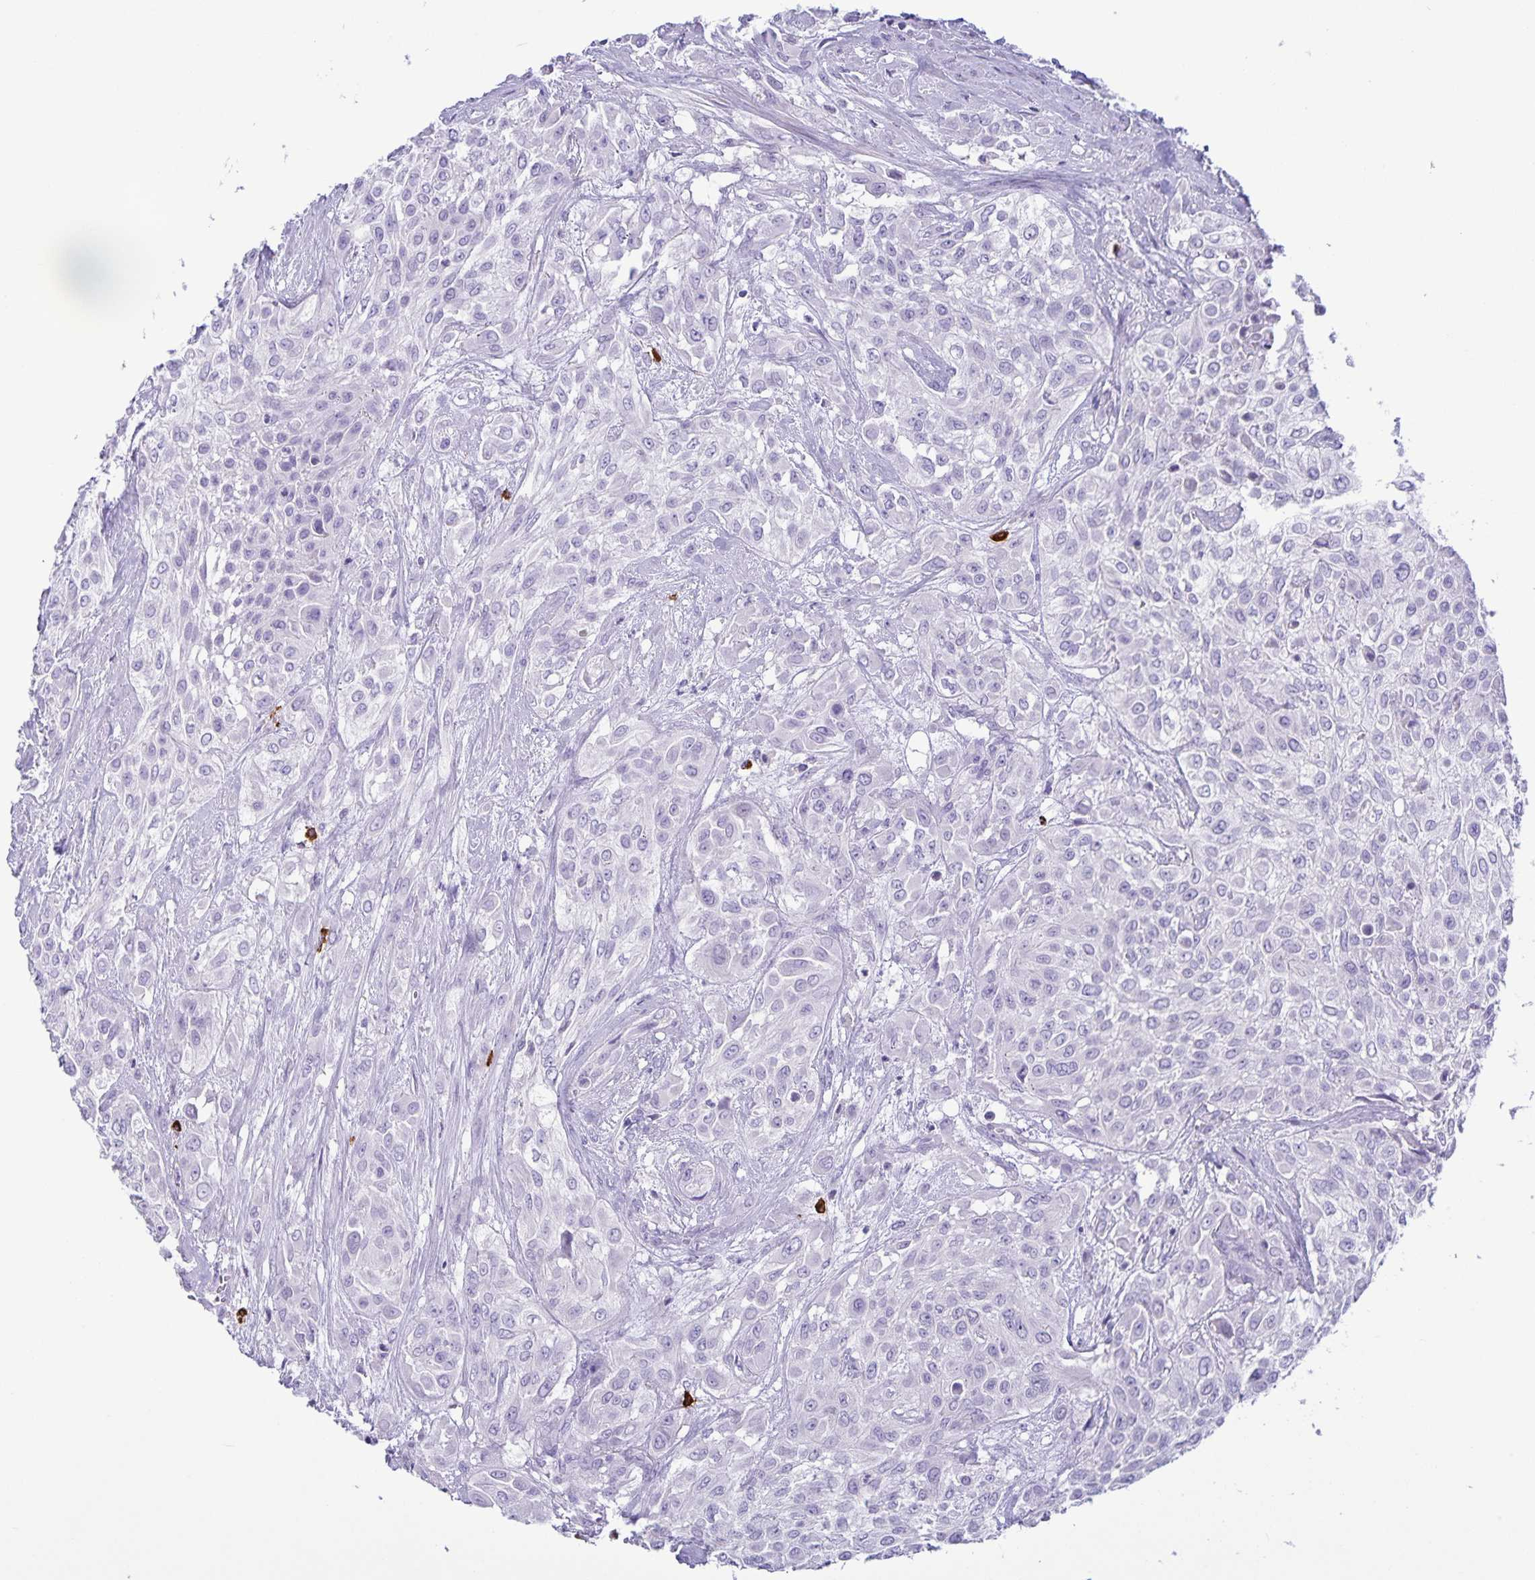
{"staining": {"intensity": "negative", "quantity": "none", "location": "none"}, "tissue": "urothelial cancer", "cell_type": "Tumor cells", "image_type": "cancer", "snomed": [{"axis": "morphology", "description": "Urothelial carcinoma, High grade"}, {"axis": "topography", "description": "Urinary bladder"}], "caption": "An IHC histopathology image of urothelial carcinoma (high-grade) is shown. There is no staining in tumor cells of urothelial carcinoma (high-grade). Brightfield microscopy of immunohistochemistry stained with DAB (brown) and hematoxylin (blue), captured at high magnification.", "gene": "IBTK", "patient": {"sex": "male", "age": 57}}